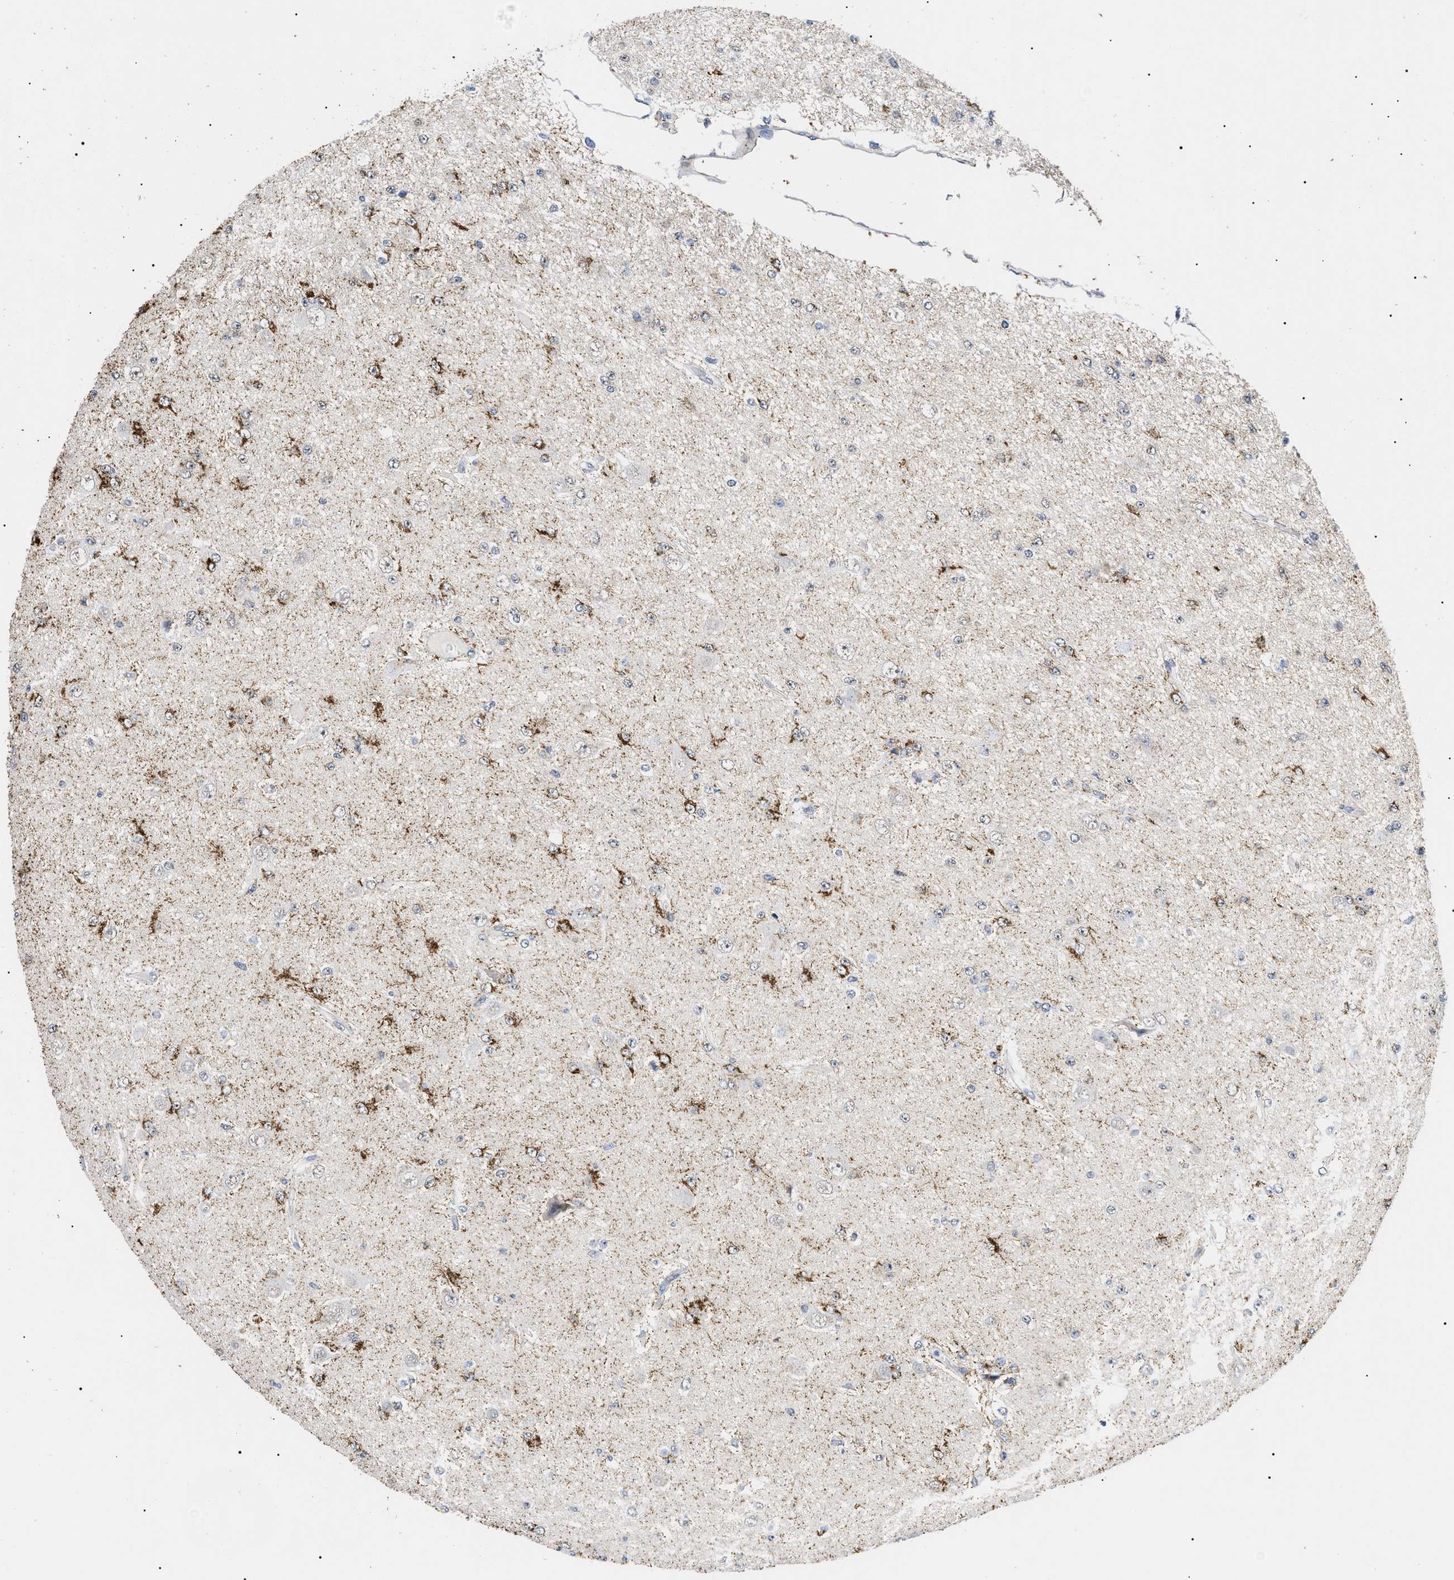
{"staining": {"intensity": "negative", "quantity": "none", "location": "none"}, "tissue": "glioma", "cell_type": "Tumor cells", "image_type": "cancer", "snomed": [{"axis": "morphology", "description": "Glioma, malignant, Low grade"}, {"axis": "topography", "description": "Brain"}], "caption": "An IHC micrograph of glioma is shown. There is no staining in tumor cells of glioma.", "gene": "SFXN5", "patient": {"sex": "male", "age": 38}}